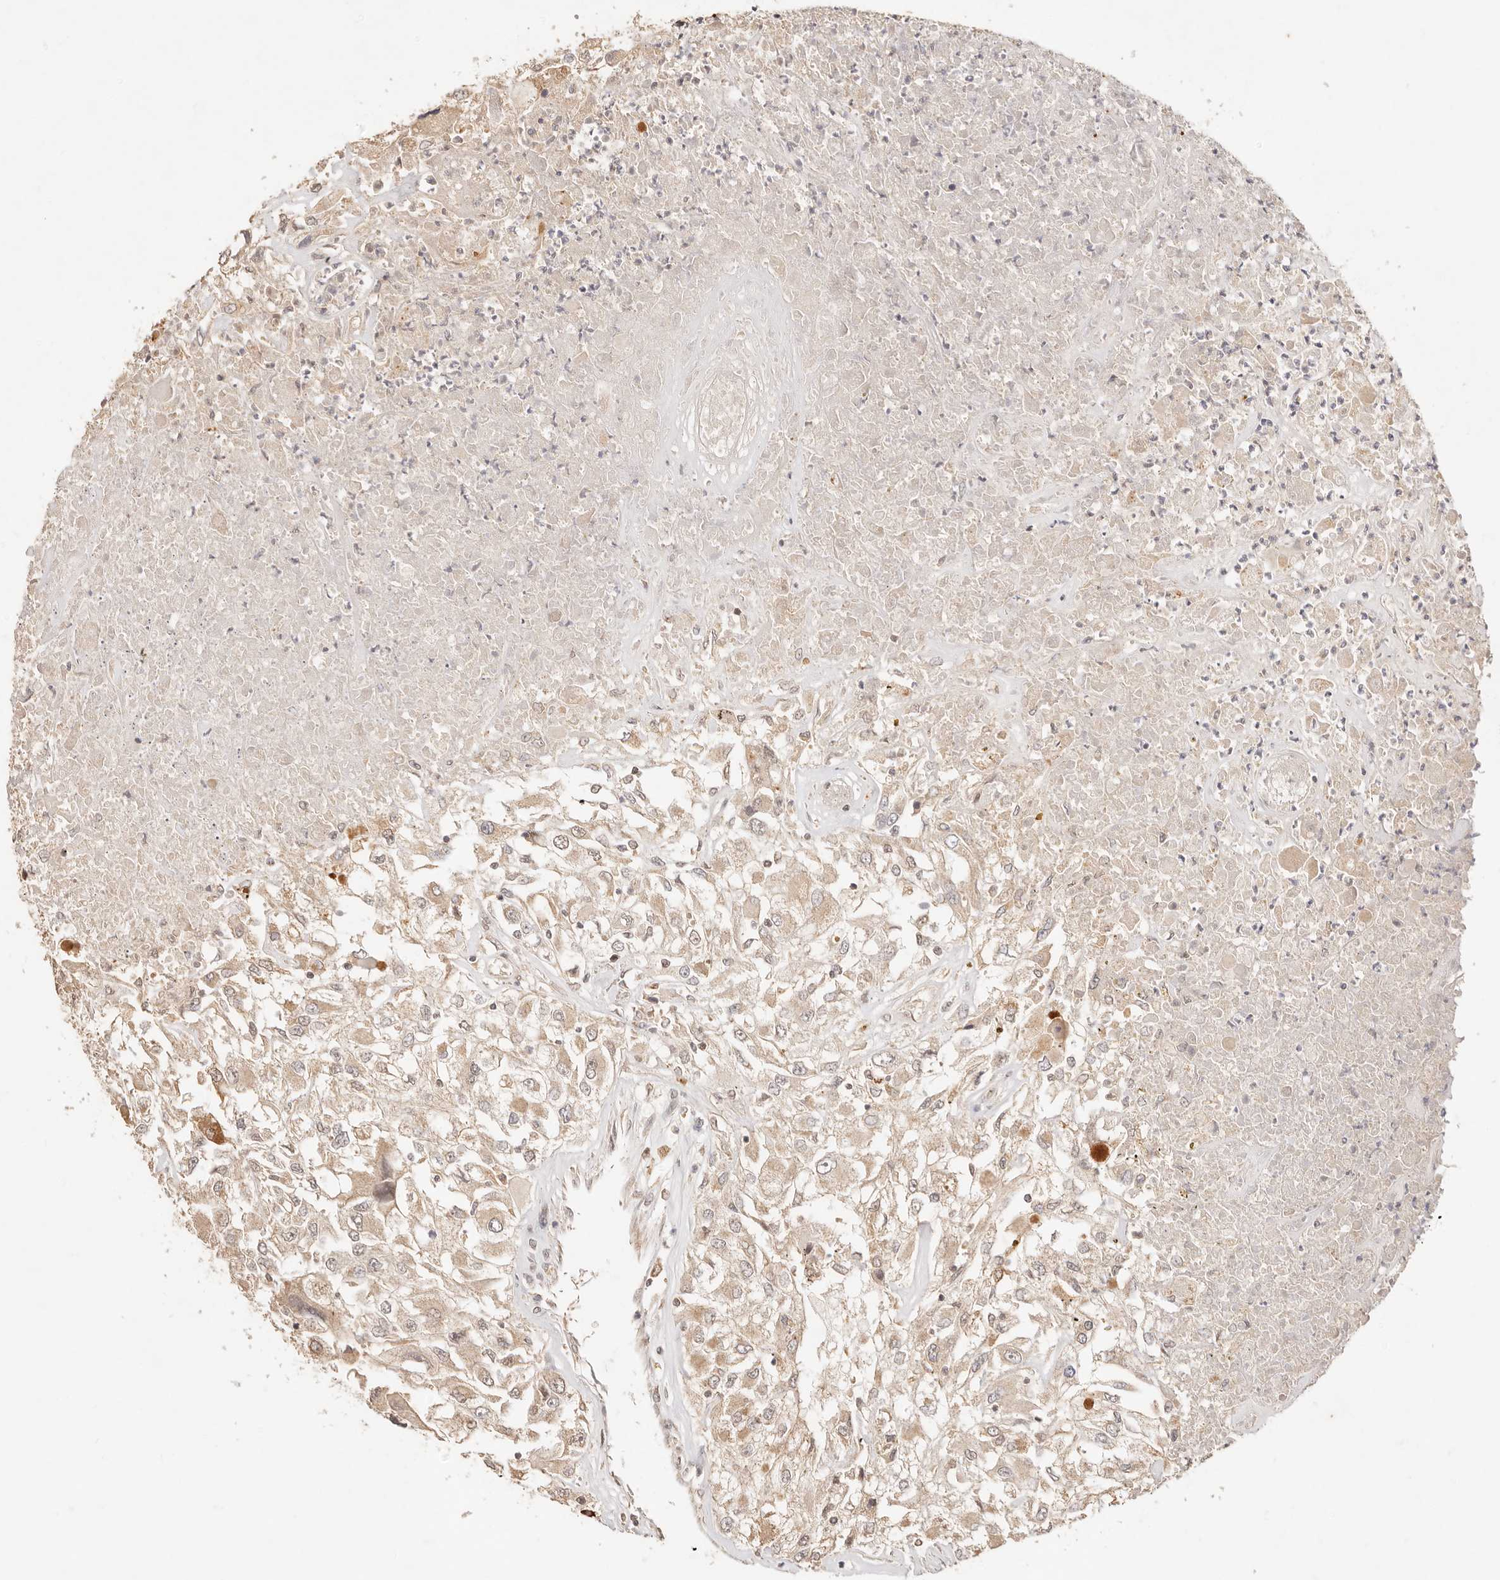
{"staining": {"intensity": "weak", "quantity": ">75%", "location": "cytoplasmic/membranous"}, "tissue": "renal cancer", "cell_type": "Tumor cells", "image_type": "cancer", "snomed": [{"axis": "morphology", "description": "Adenocarcinoma, NOS"}, {"axis": "topography", "description": "Kidney"}], "caption": "Protein expression analysis of human adenocarcinoma (renal) reveals weak cytoplasmic/membranous positivity in approximately >75% of tumor cells. (DAB IHC with brightfield microscopy, high magnification).", "gene": "TRIM11", "patient": {"sex": "female", "age": 52}}